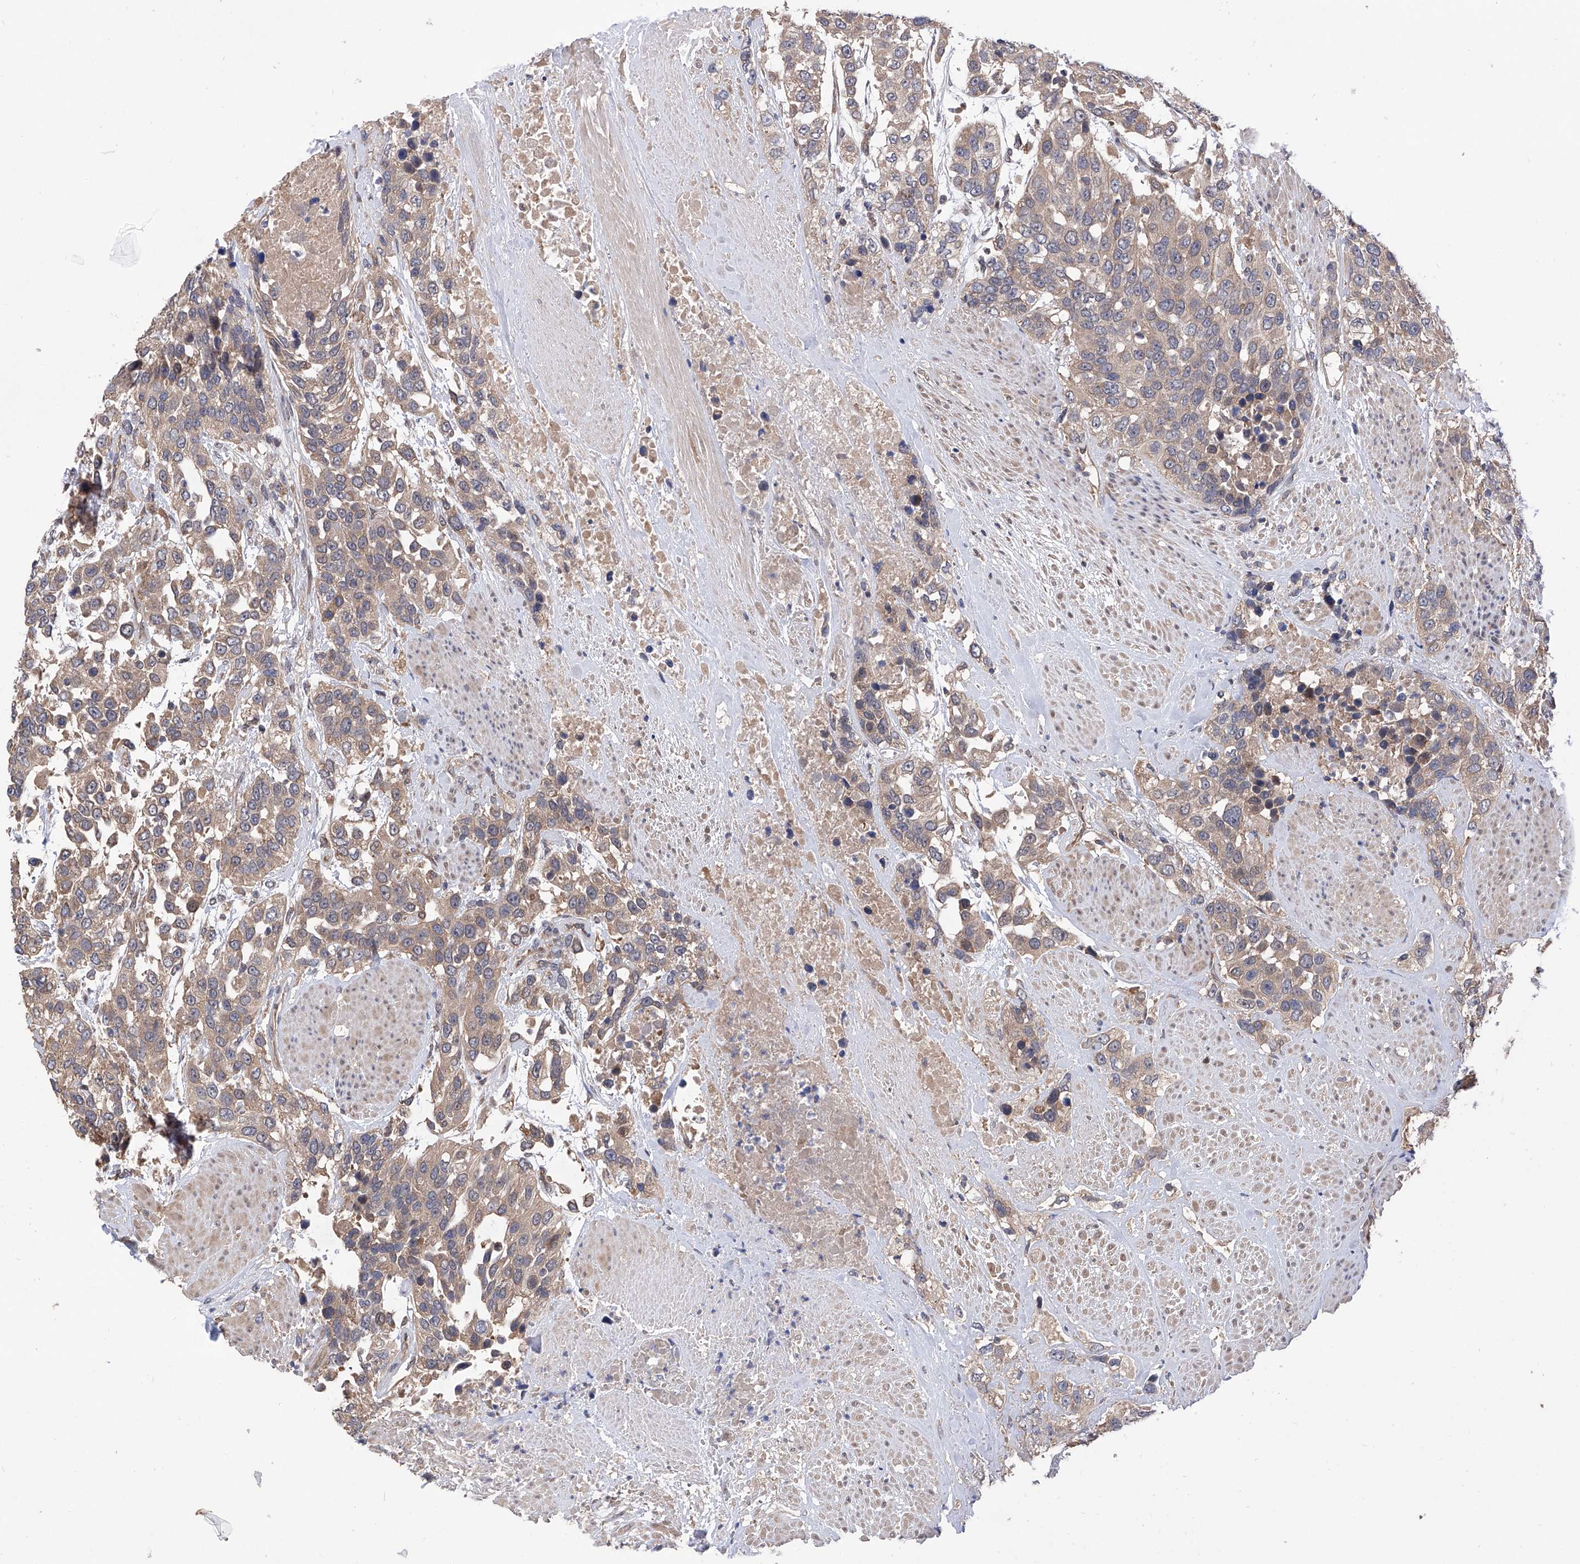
{"staining": {"intensity": "weak", "quantity": ">75%", "location": "cytoplasmic/membranous"}, "tissue": "urothelial cancer", "cell_type": "Tumor cells", "image_type": "cancer", "snomed": [{"axis": "morphology", "description": "Urothelial carcinoma, High grade"}, {"axis": "topography", "description": "Urinary bladder"}], "caption": "High-grade urothelial carcinoma stained for a protein (brown) shows weak cytoplasmic/membranous positive expression in about >75% of tumor cells.", "gene": "USP45", "patient": {"sex": "female", "age": 80}}